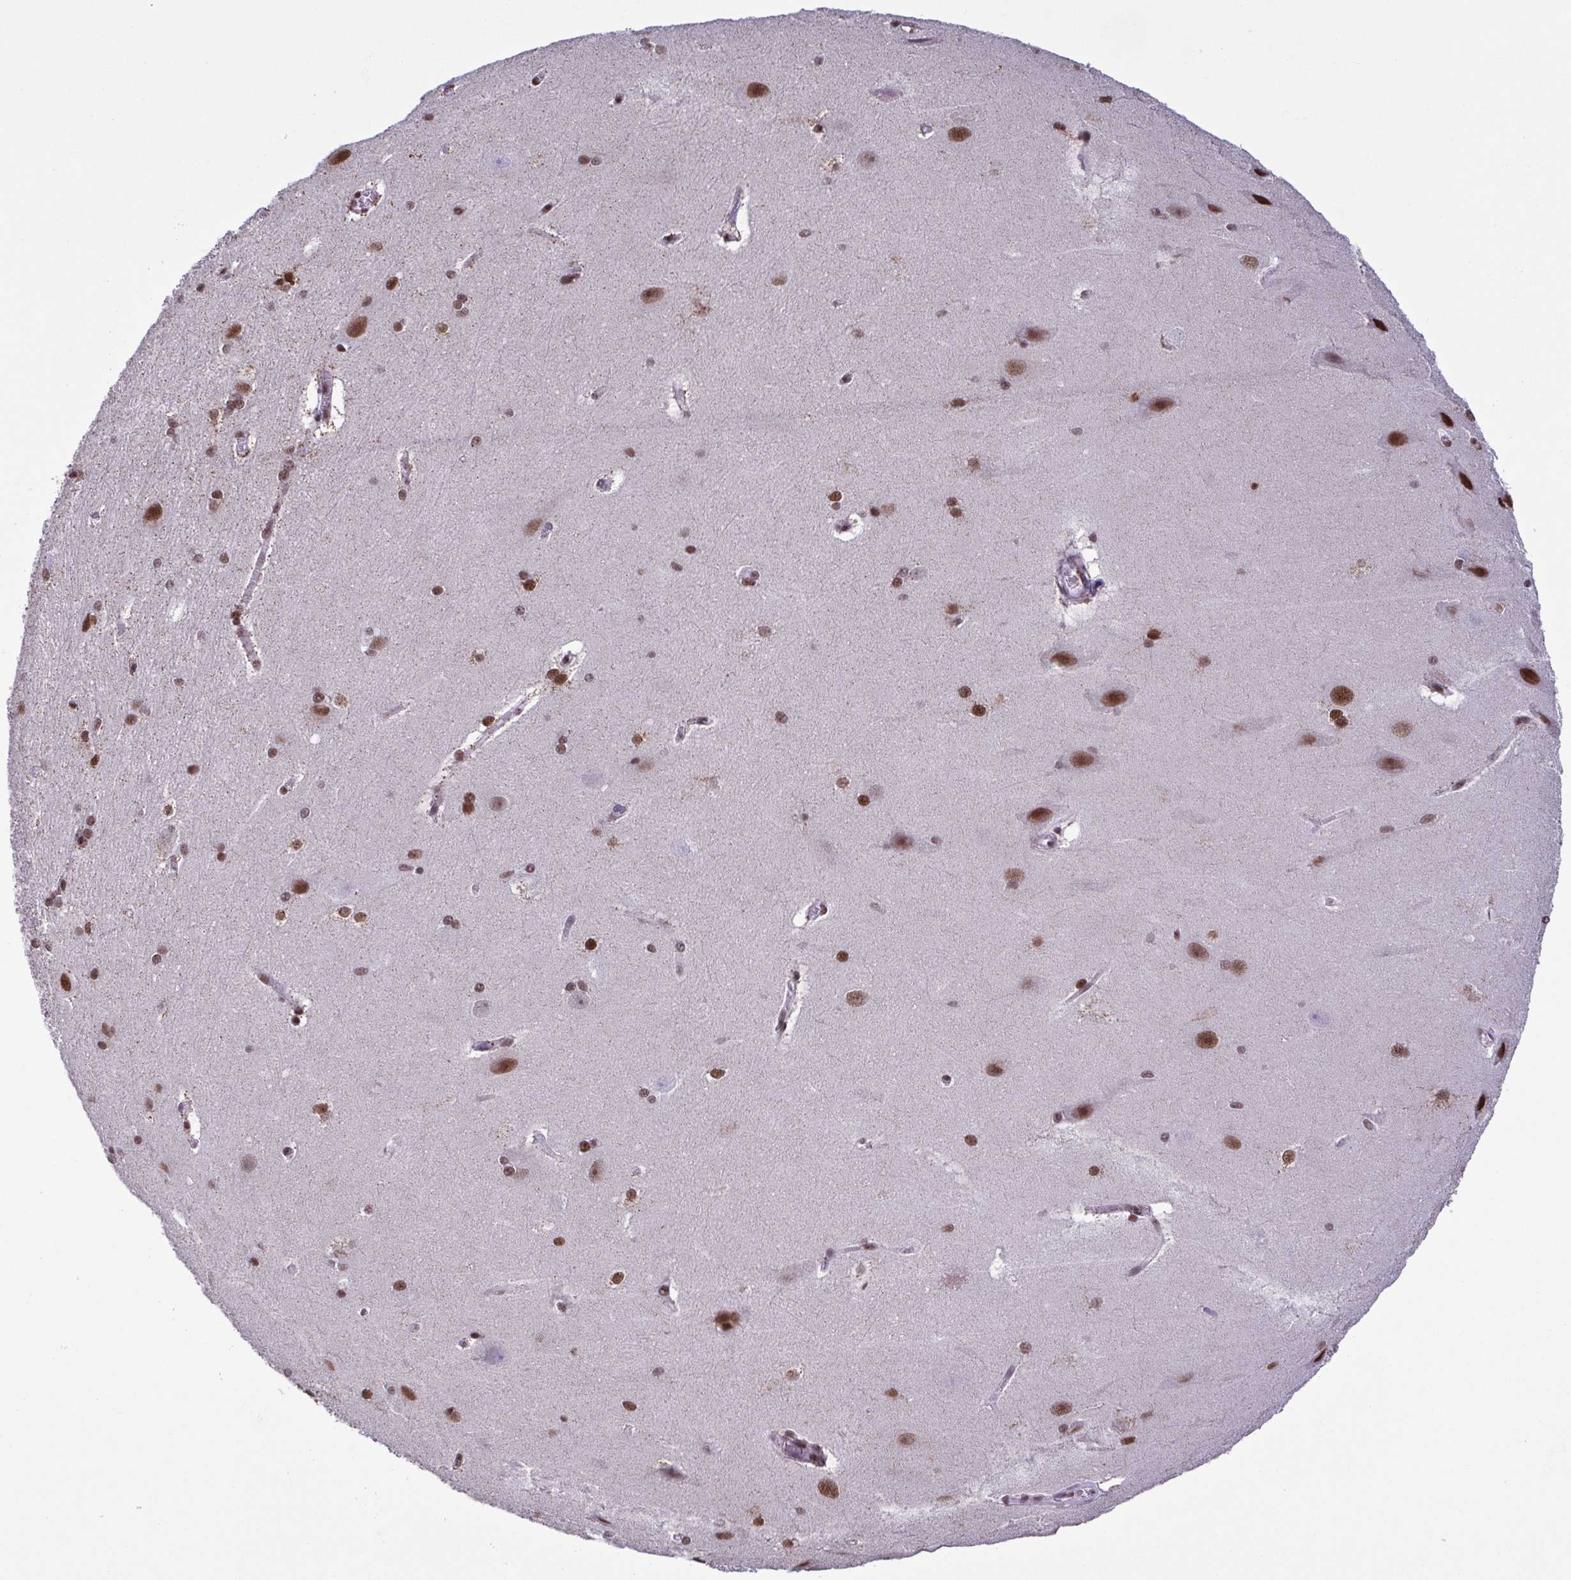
{"staining": {"intensity": "moderate", "quantity": "<25%", "location": "cytoplasmic/membranous"}, "tissue": "hippocampus", "cell_type": "Glial cells", "image_type": "normal", "snomed": [{"axis": "morphology", "description": "Normal tissue, NOS"}, {"axis": "topography", "description": "Cerebral cortex"}, {"axis": "topography", "description": "Hippocampus"}], "caption": "An IHC photomicrograph of benign tissue is shown. Protein staining in brown highlights moderate cytoplasmic/membranous positivity in hippocampus within glial cells. (Brightfield microscopy of DAB IHC at high magnification).", "gene": "TIMM21", "patient": {"sex": "female", "age": 19}}